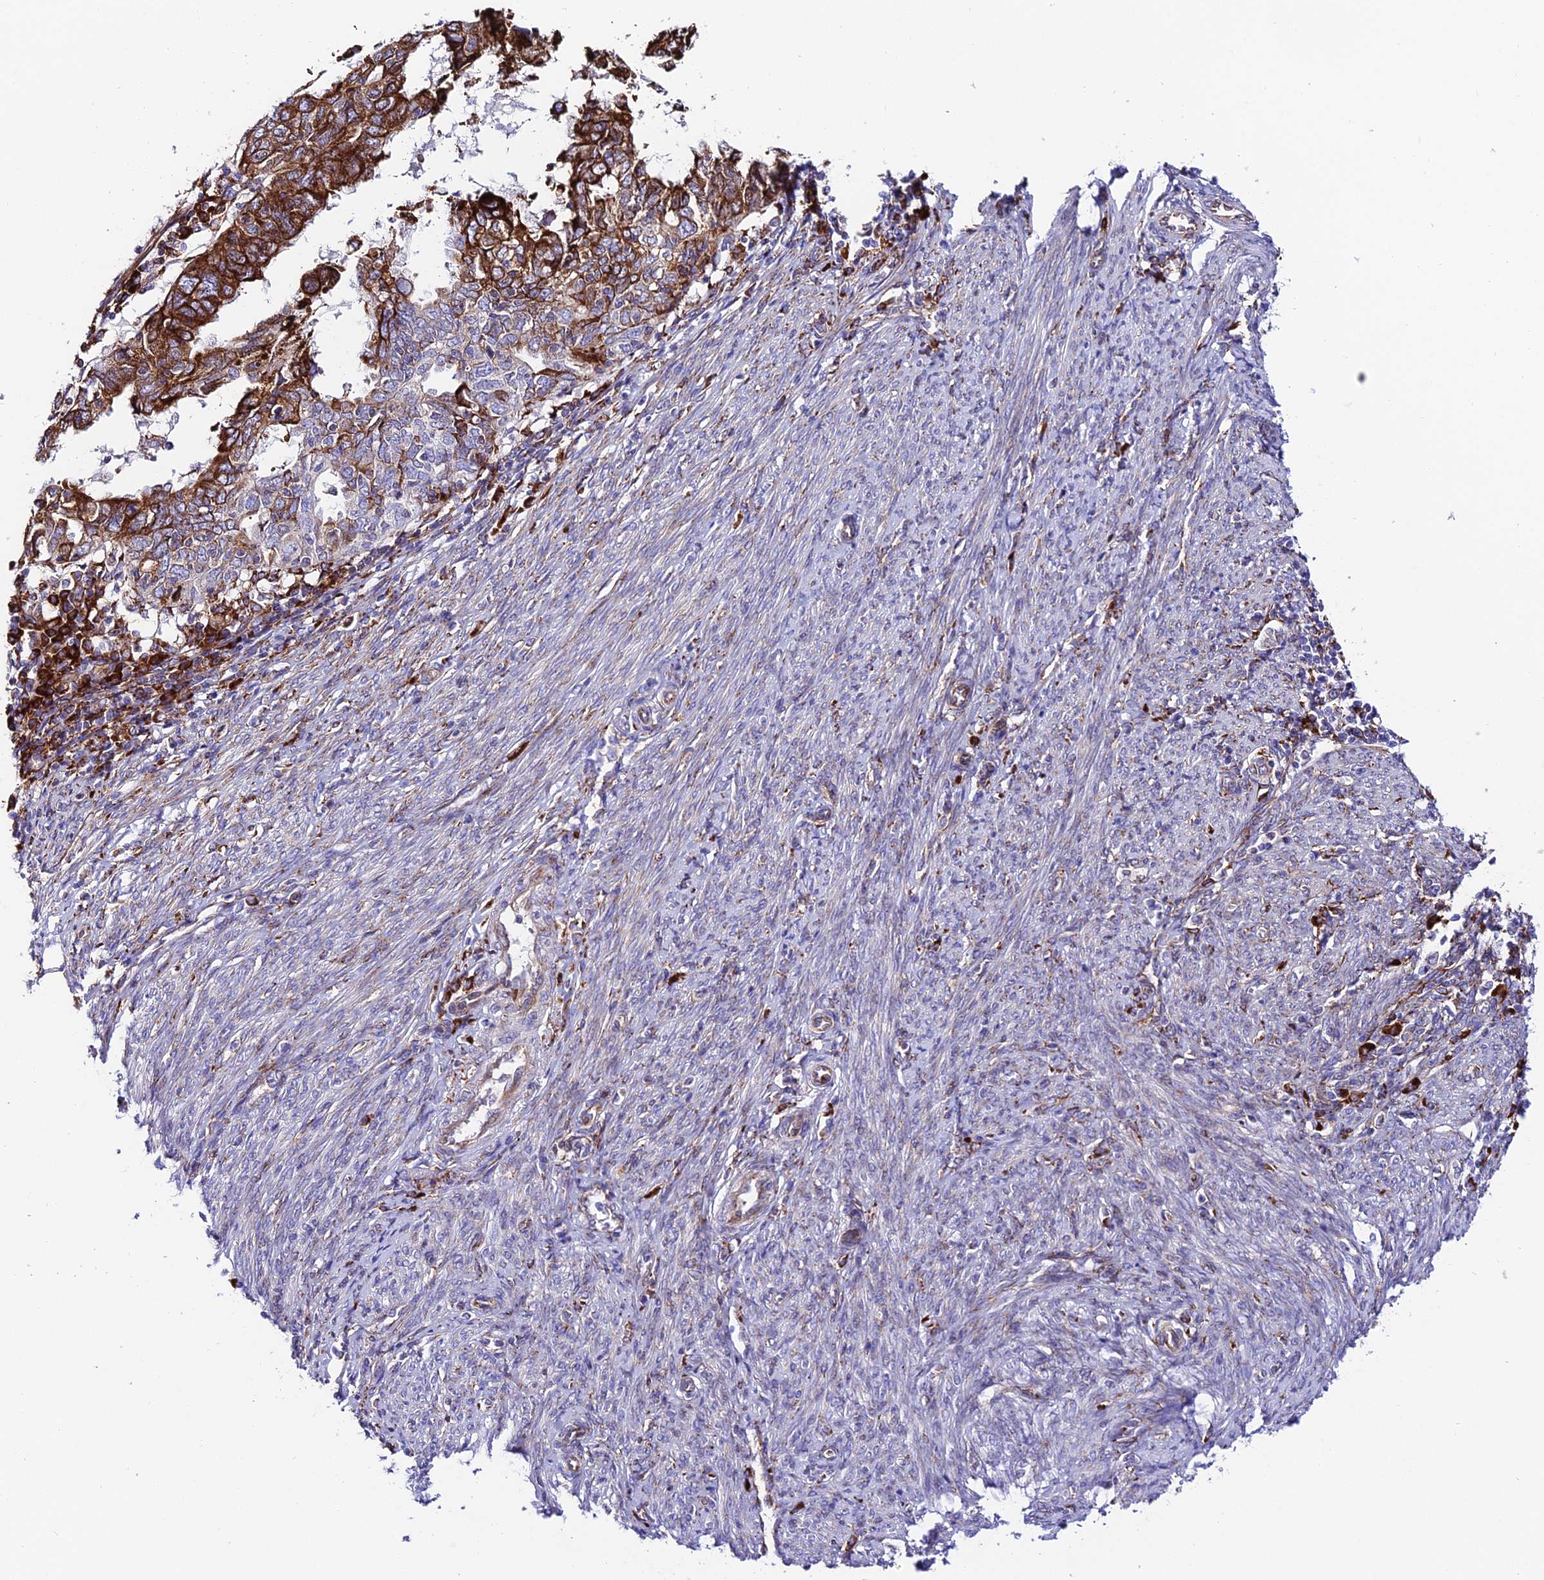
{"staining": {"intensity": "strong", "quantity": "25%-75%", "location": "cytoplasmic/membranous"}, "tissue": "endometrial cancer", "cell_type": "Tumor cells", "image_type": "cancer", "snomed": [{"axis": "morphology", "description": "Adenocarcinoma, NOS"}, {"axis": "topography", "description": "Uterus"}], "caption": "Endometrial adenocarcinoma was stained to show a protein in brown. There is high levels of strong cytoplasmic/membranous expression in about 25%-75% of tumor cells.", "gene": "TUBGCP6", "patient": {"sex": "female", "age": 77}}